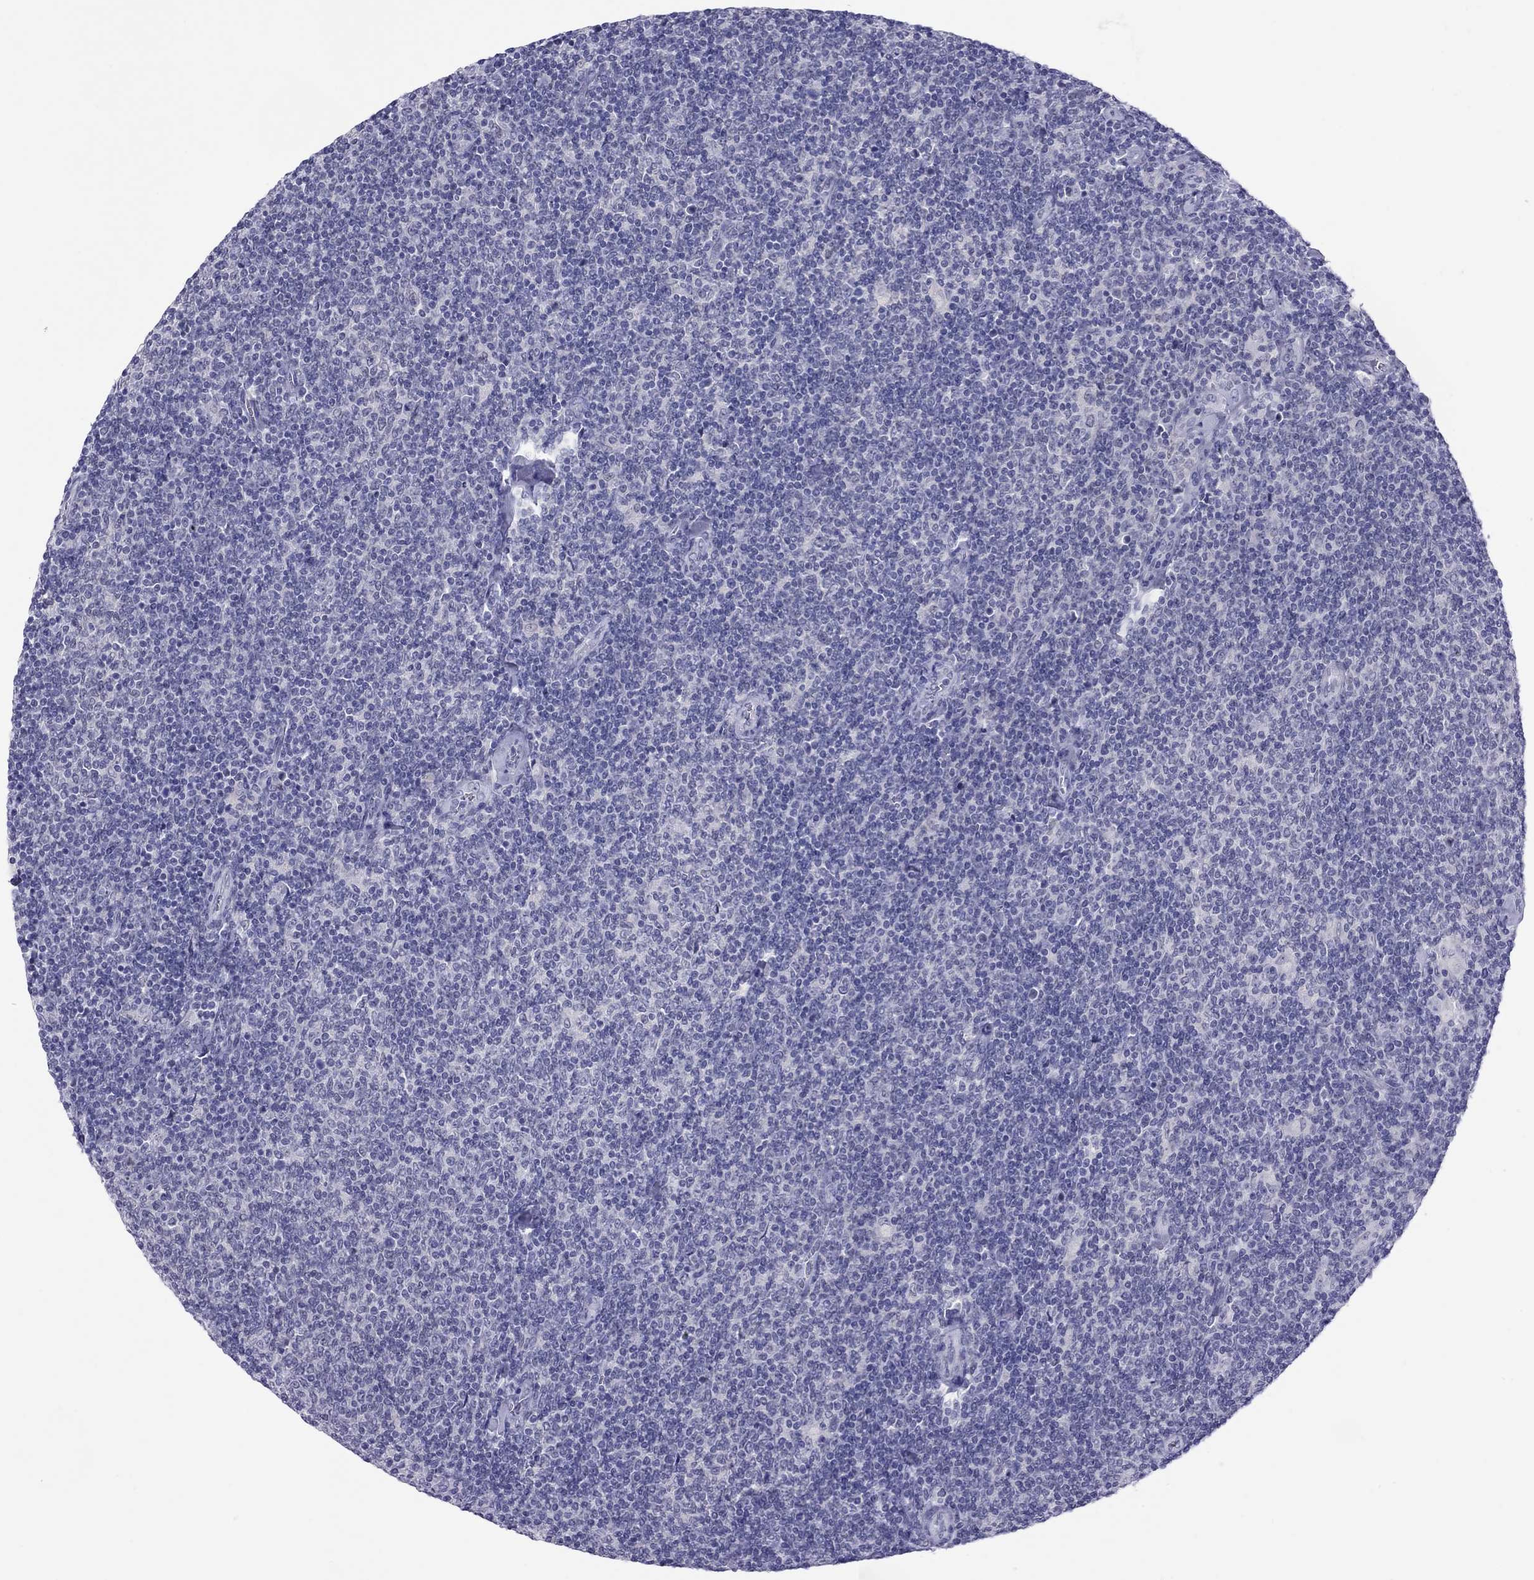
{"staining": {"intensity": "negative", "quantity": "none", "location": "none"}, "tissue": "lymphoma", "cell_type": "Tumor cells", "image_type": "cancer", "snomed": [{"axis": "morphology", "description": "Malignant lymphoma, non-Hodgkin's type, Low grade"}, {"axis": "topography", "description": "Lymph node"}], "caption": "The photomicrograph displays no significant staining in tumor cells of malignant lymphoma, non-Hodgkin's type (low-grade).", "gene": "CHRNB3", "patient": {"sex": "male", "age": 52}}